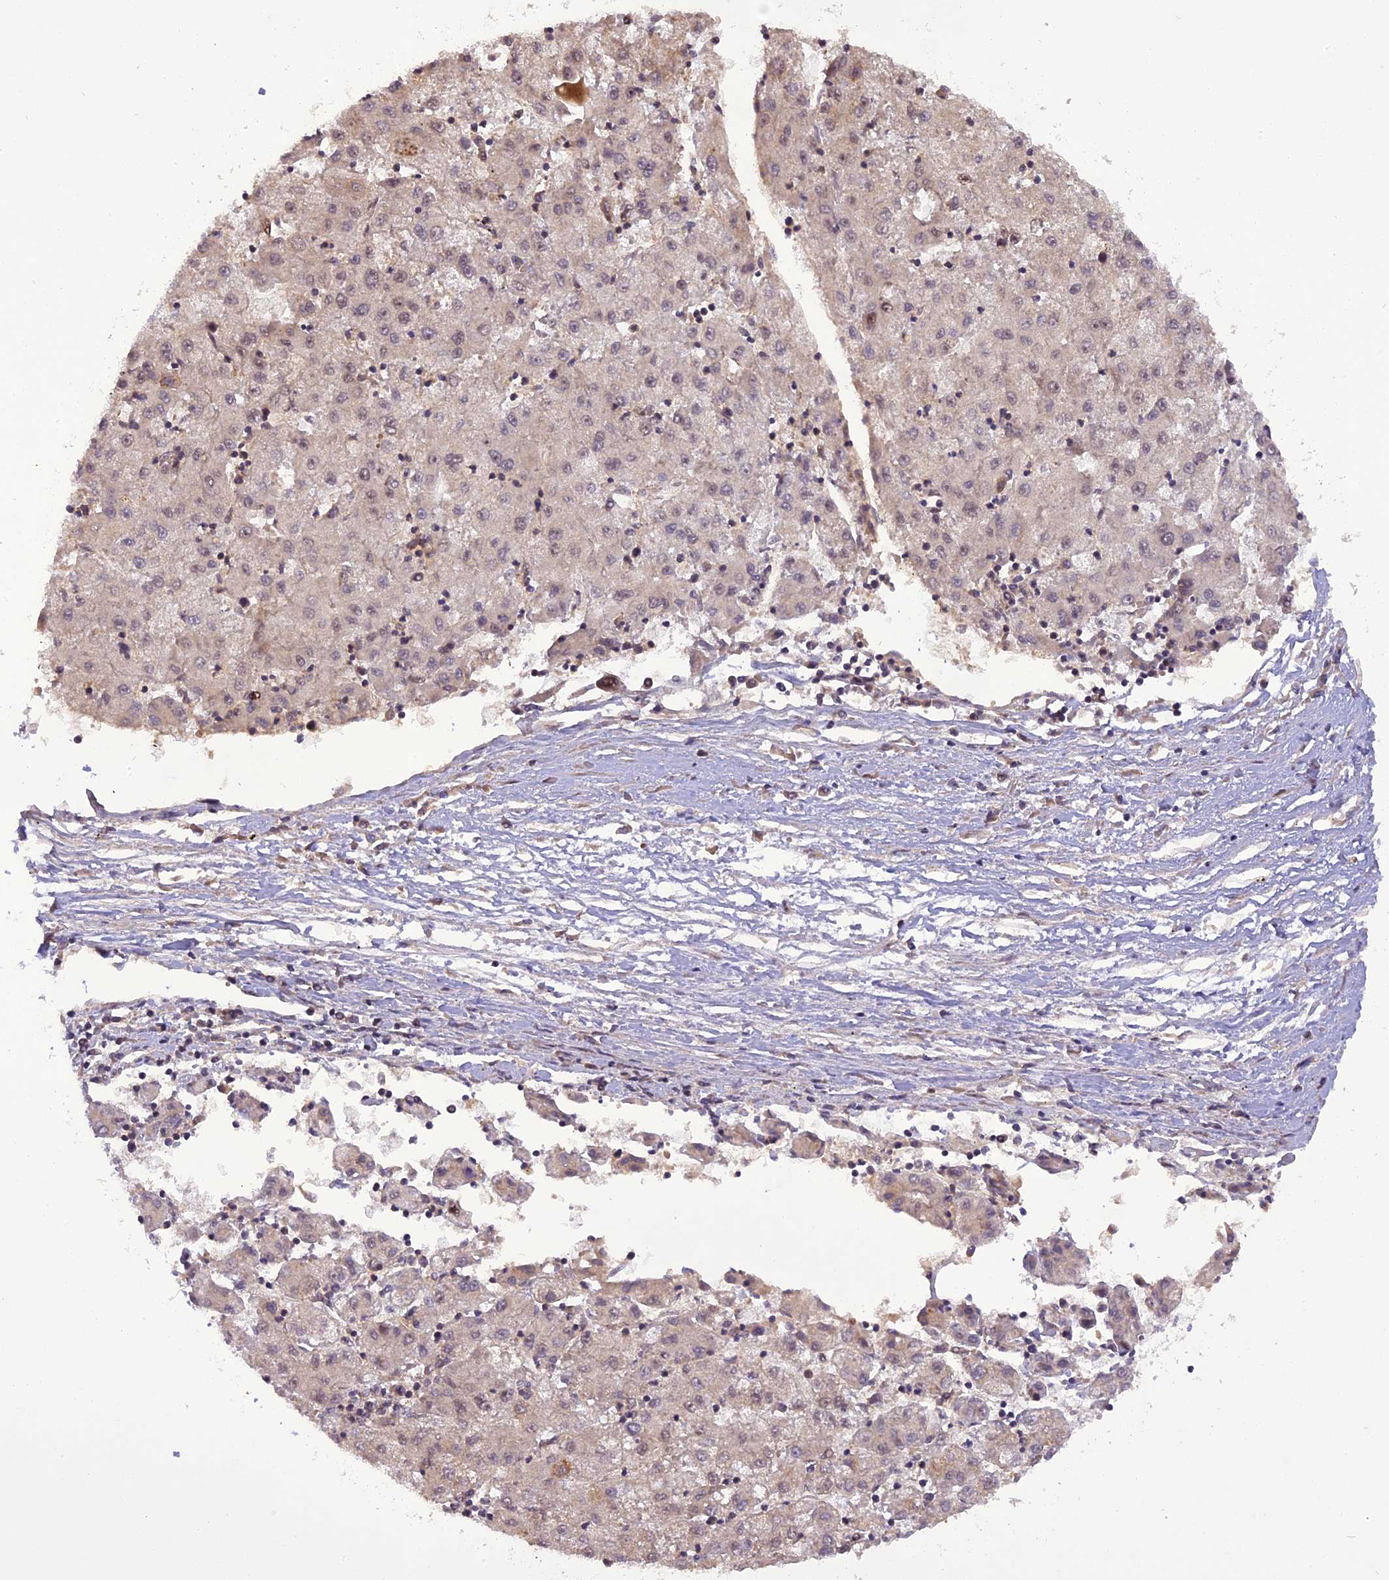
{"staining": {"intensity": "negative", "quantity": "none", "location": "none"}, "tissue": "liver cancer", "cell_type": "Tumor cells", "image_type": "cancer", "snomed": [{"axis": "morphology", "description": "Carcinoma, Hepatocellular, NOS"}, {"axis": "topography", "description": "Liver"}], "caption": "Immunohistochemical staining of liver cancer (hepatocellular carcinoma) displays no significant staining in tumor cells.", "gene": "MICALL1", "patient": {"sex": "male", "age": 72}}